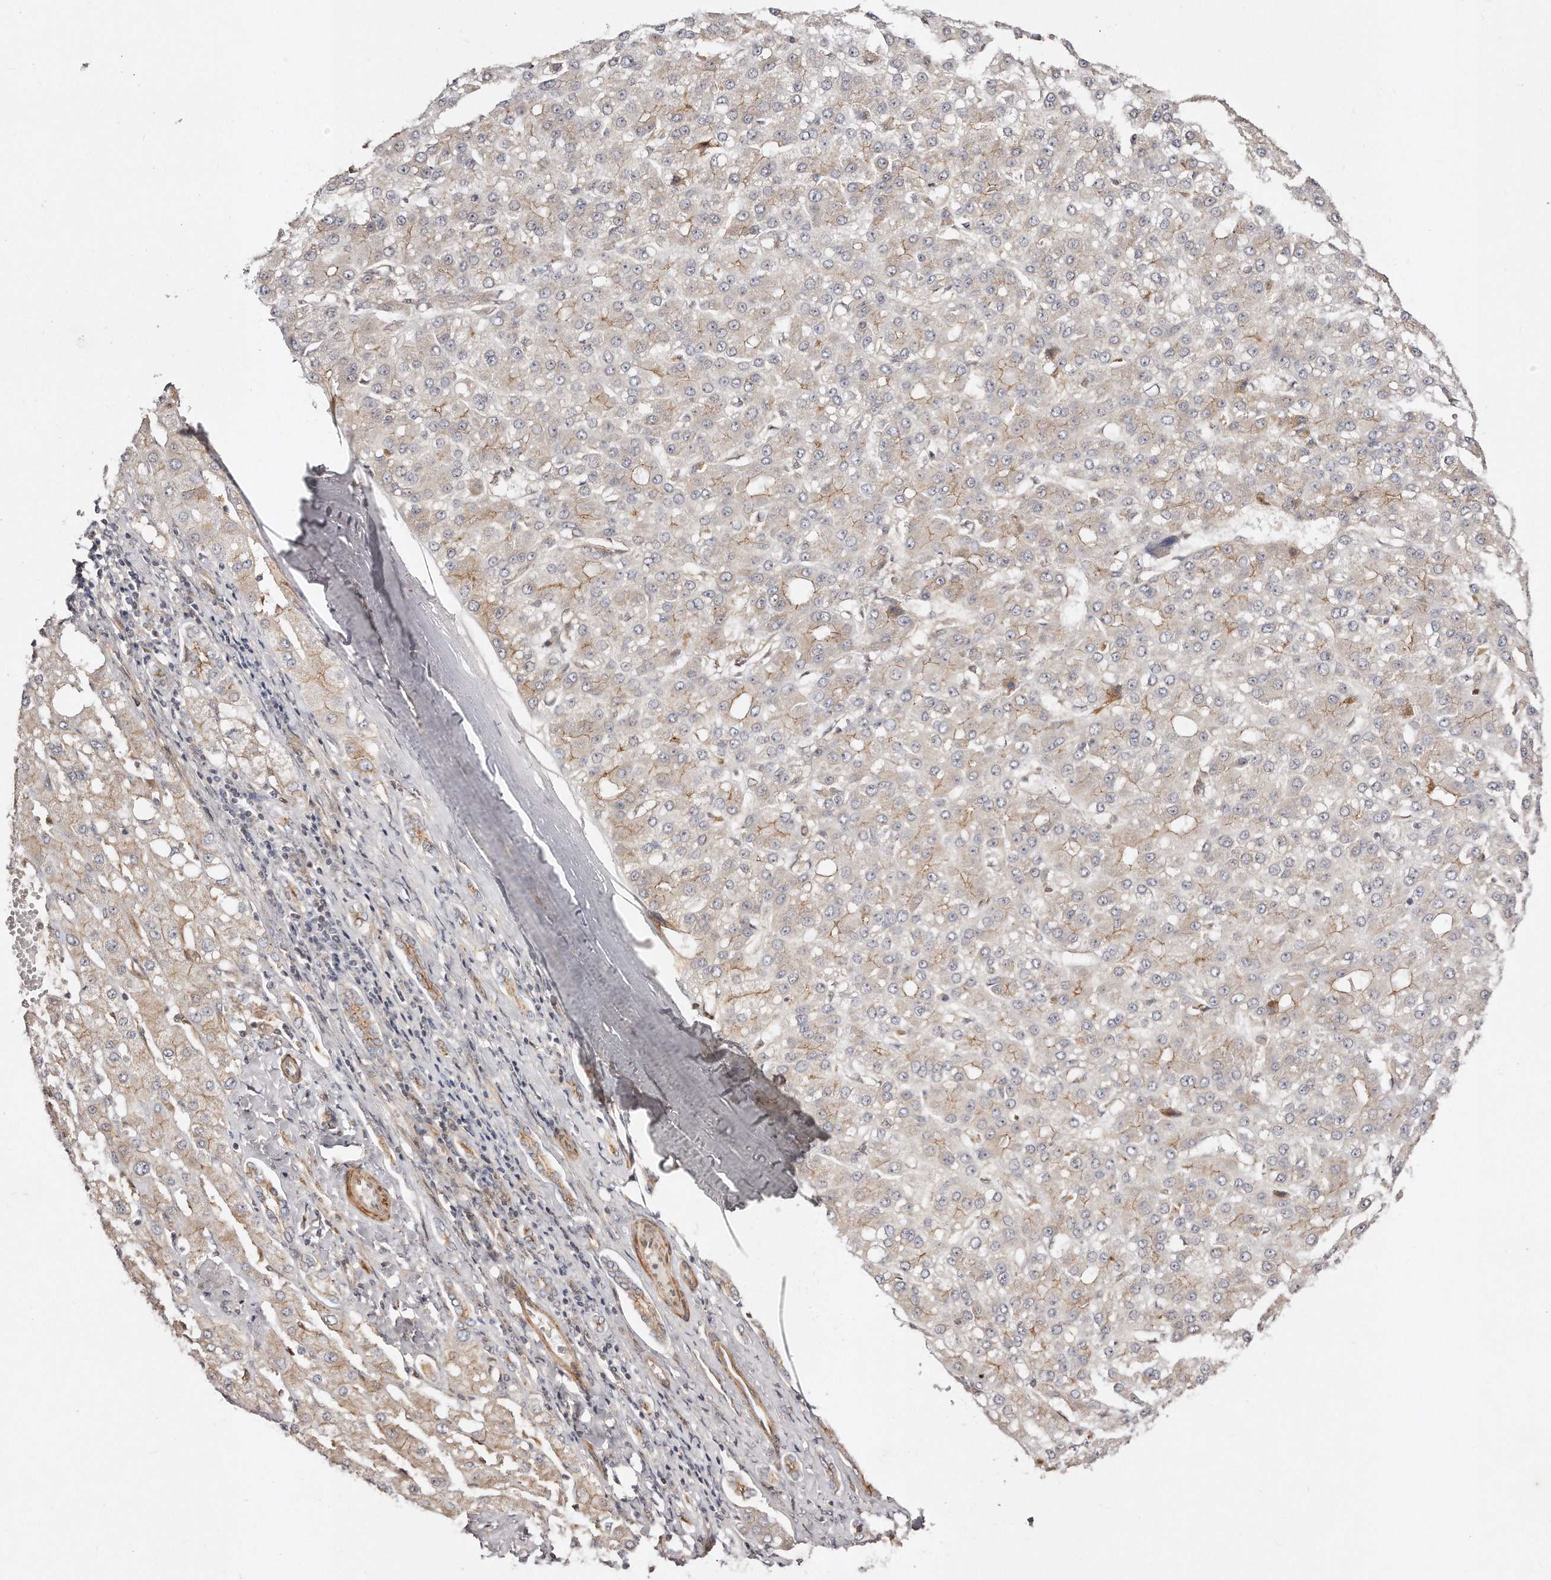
{"staining": {"intensity": "moderate", "quantity": "<25%", "location": "cytoplasmic/membranous"}, "tissue": "liver cancer", "cell_type": "Tumor cells", "image_type": "cancer", "snomed": [{"axis": "morphology", "description": "Carcinoma, Hepatocellular, NOS"}, {"axis": "topography", "description": "Liver"}], "caption": "Immunohistochemistry (DAB (3,3'-diaminobenzidine)) staining of human hepatocellular carcinoma (liver) reveals moderate cytoplasmic/membranous protein positivity in about <25% of tumor cells.", "gene": "GBP4", "patient": {"sex": "male", "age": 67}}